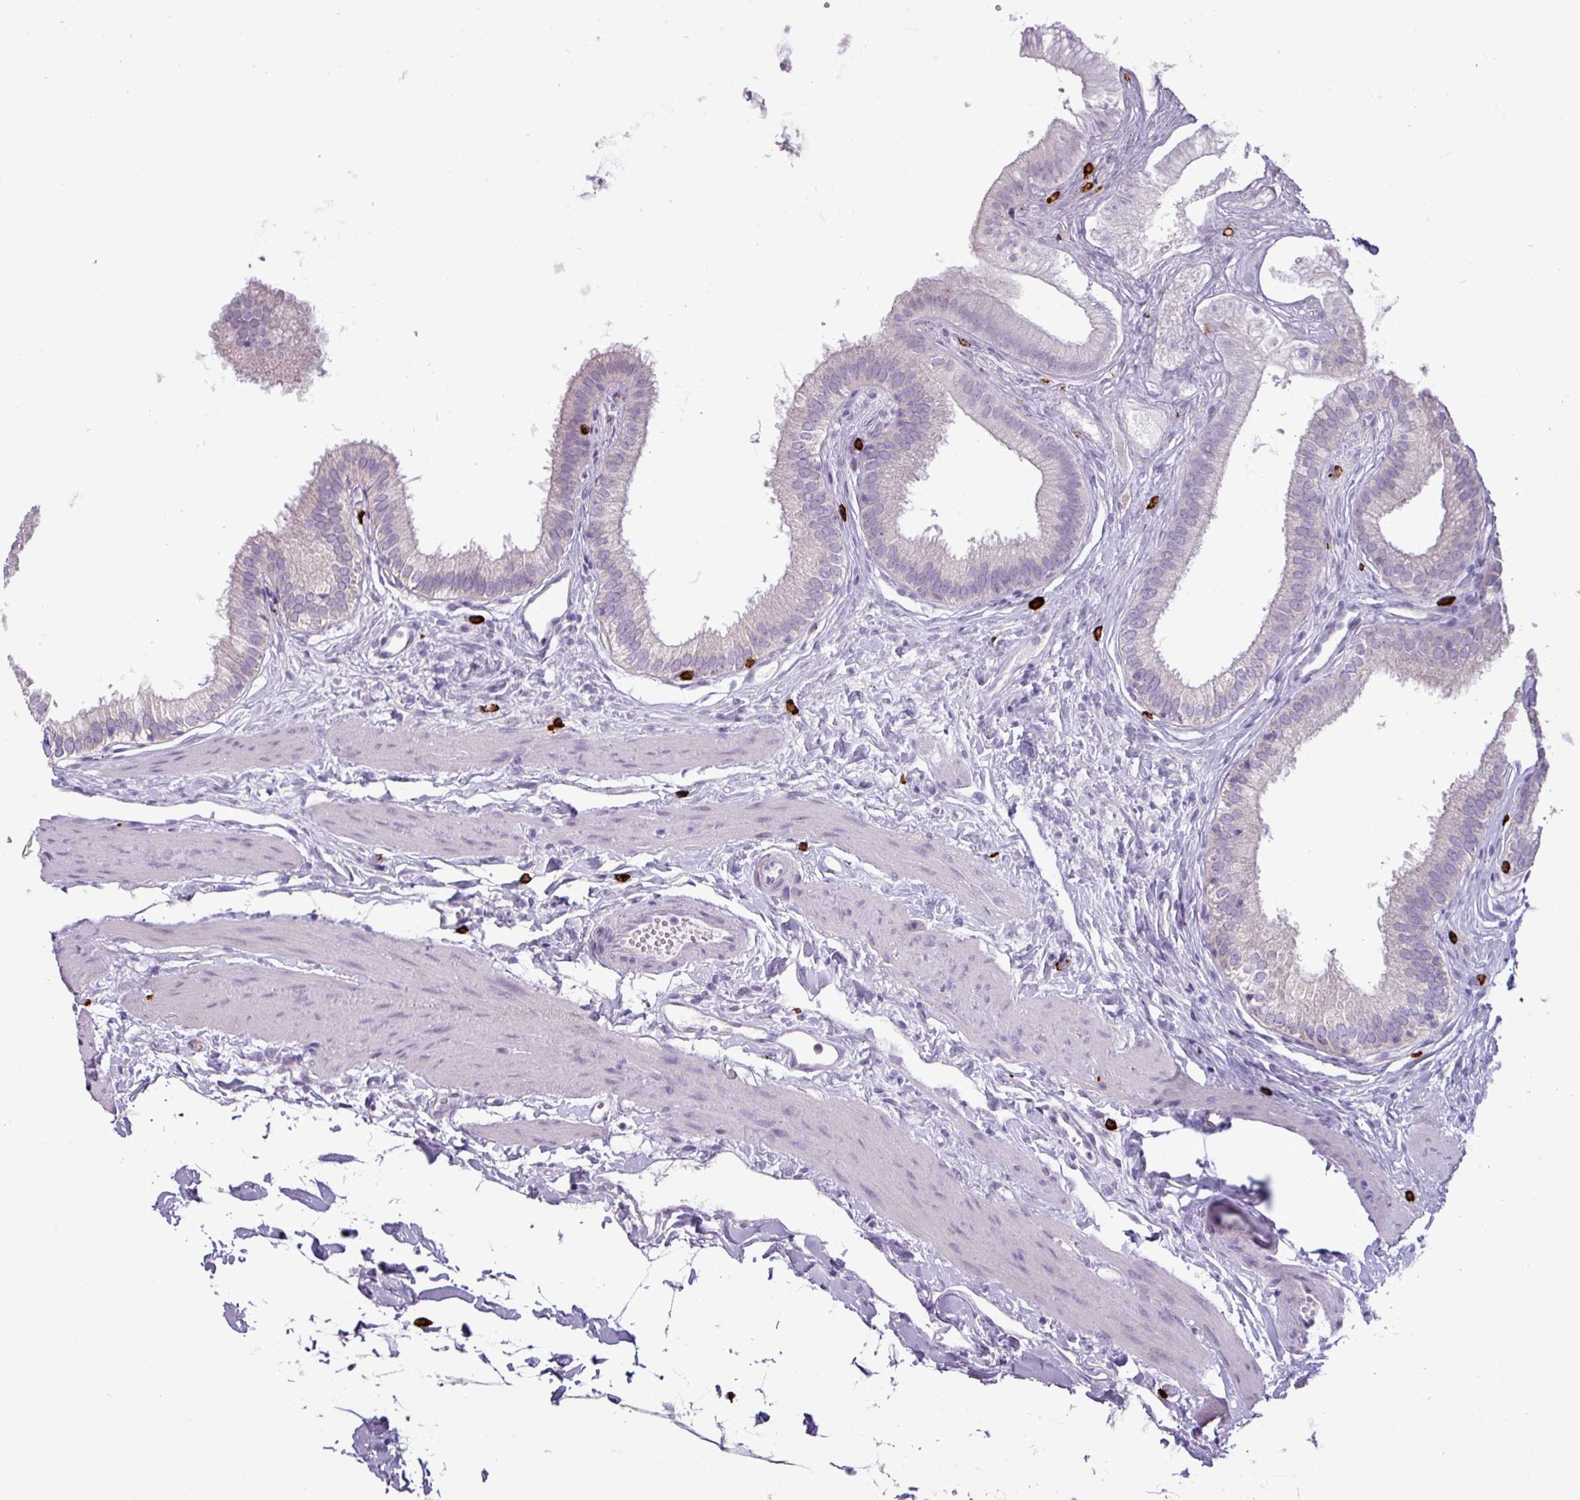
{"staining": {"intensity": "negative", "quantity": "none", "location": "none"}, "tissue": "gallbladder", "cell_type": "Glandular cells", "image_type": "normal", "snomed": [{"axis": "morphology", "description": "Normal tissue, NOS"}, {"axis": "topography", "description": "Gallbladder"}], "caption": "DAB immunohistochemical staining of benign human gallbladder shows no significant positivity in glandular cells. Brightfield microscopy of immunohistochemistry stained with DAB (3,3'-diaminobenzidine) (brown) and hematoxylin (blue), captured at high magnification.", "gene": "TRIM39", "patient": {"sex": "female", "age": 54}}